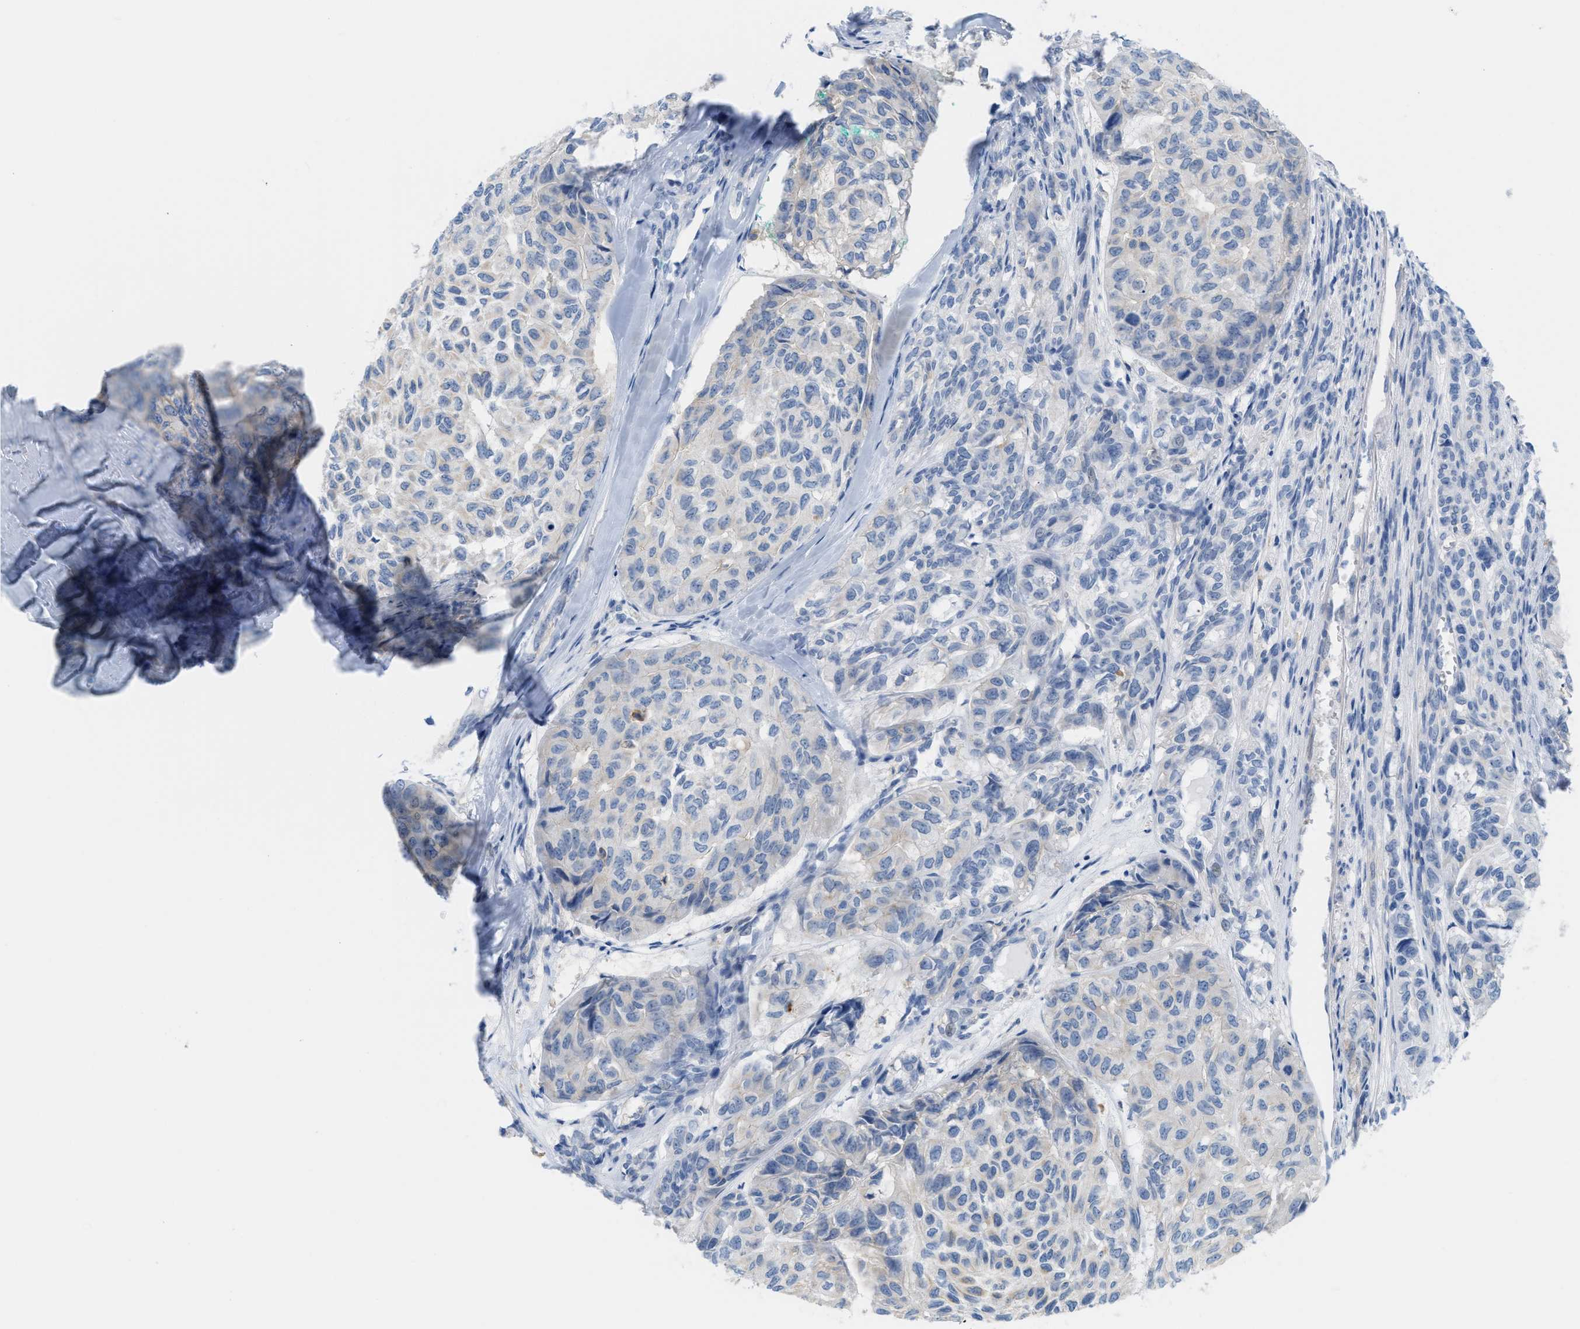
{"staining": {"intensity": "negative", "quantity": "none", "location": "none"}, "tissue": "head and neck cancer", "cell_type": "Tumor cells", "image_type": "cancer", "snomed": [{"axis": "morphology", "description": "Adenocarcinoma, NOS"}, {"axis": "topography", "description": "Salivary gland, NOS"}, {"axis": "topography", "description": "Head-Neck"}], "caption": "The micrograph shows no staining of tumor cells in head and neck adenocarcinoma.", "gene": "SLC3A2", "patient": {"sex": "female", "age": 76}}